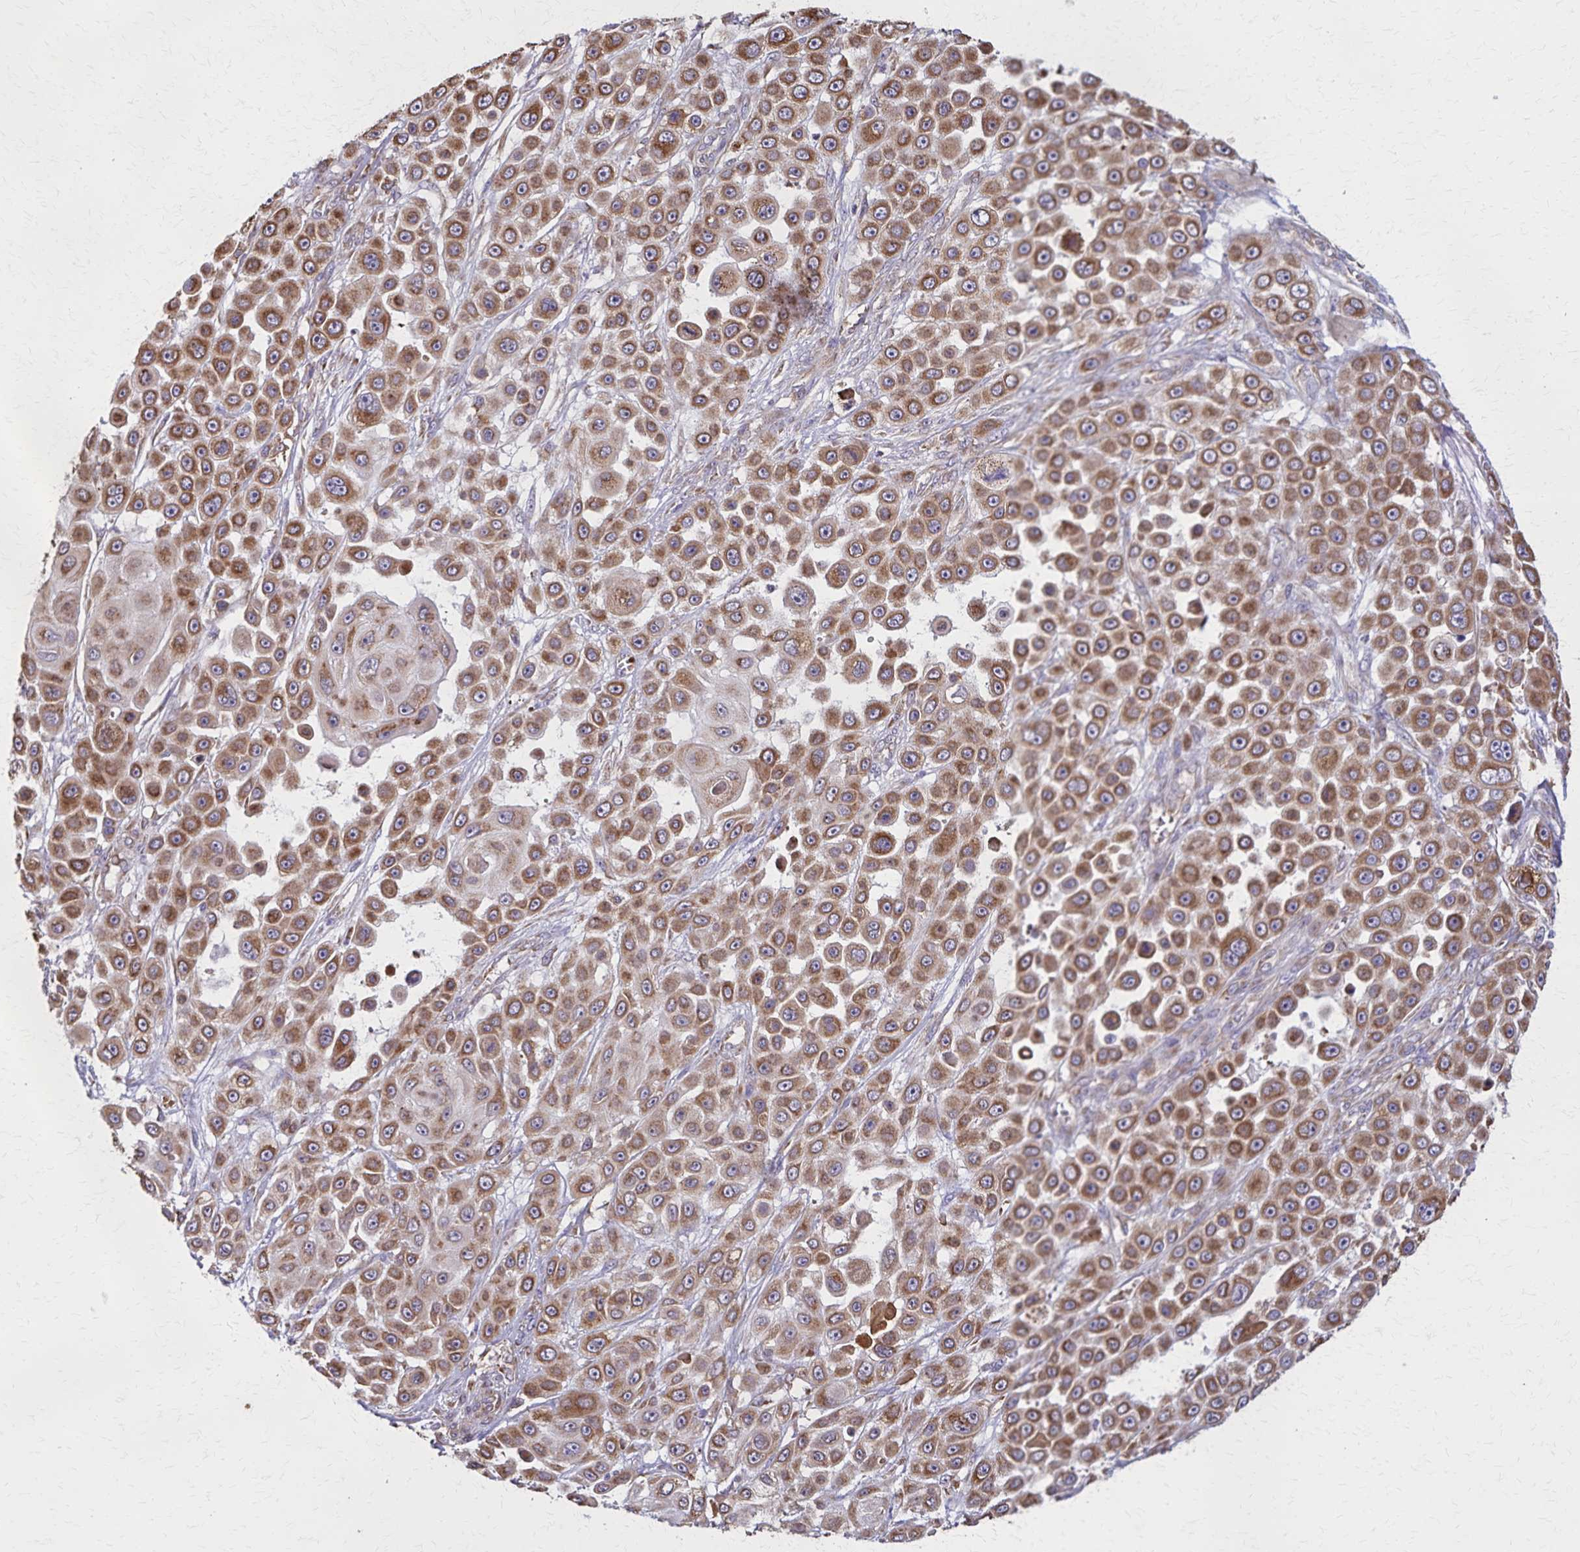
{"staining": {"intensity": "moderate", "quantity": ">75%", "location": "cytoplasmic/membranous"}, "tissue": "skin cancer", "cell_type": "Tumor cells", "image_type": "cancer", "snomed": [{"axis": "morphology", "description": "Squamous cell carcinoma, NOS"}, {"axis": "topography", "description": "Skin"}], "caption": "Skin squamous cell carcinoma tissue demonstrates moderate cytoplasmic/membranous expression in approximately >75% of tumor cells (IHC, brightfield microscopy, high magnification).", "gene": "RNF10", "patient": {"sex": "male", "age": 67}}